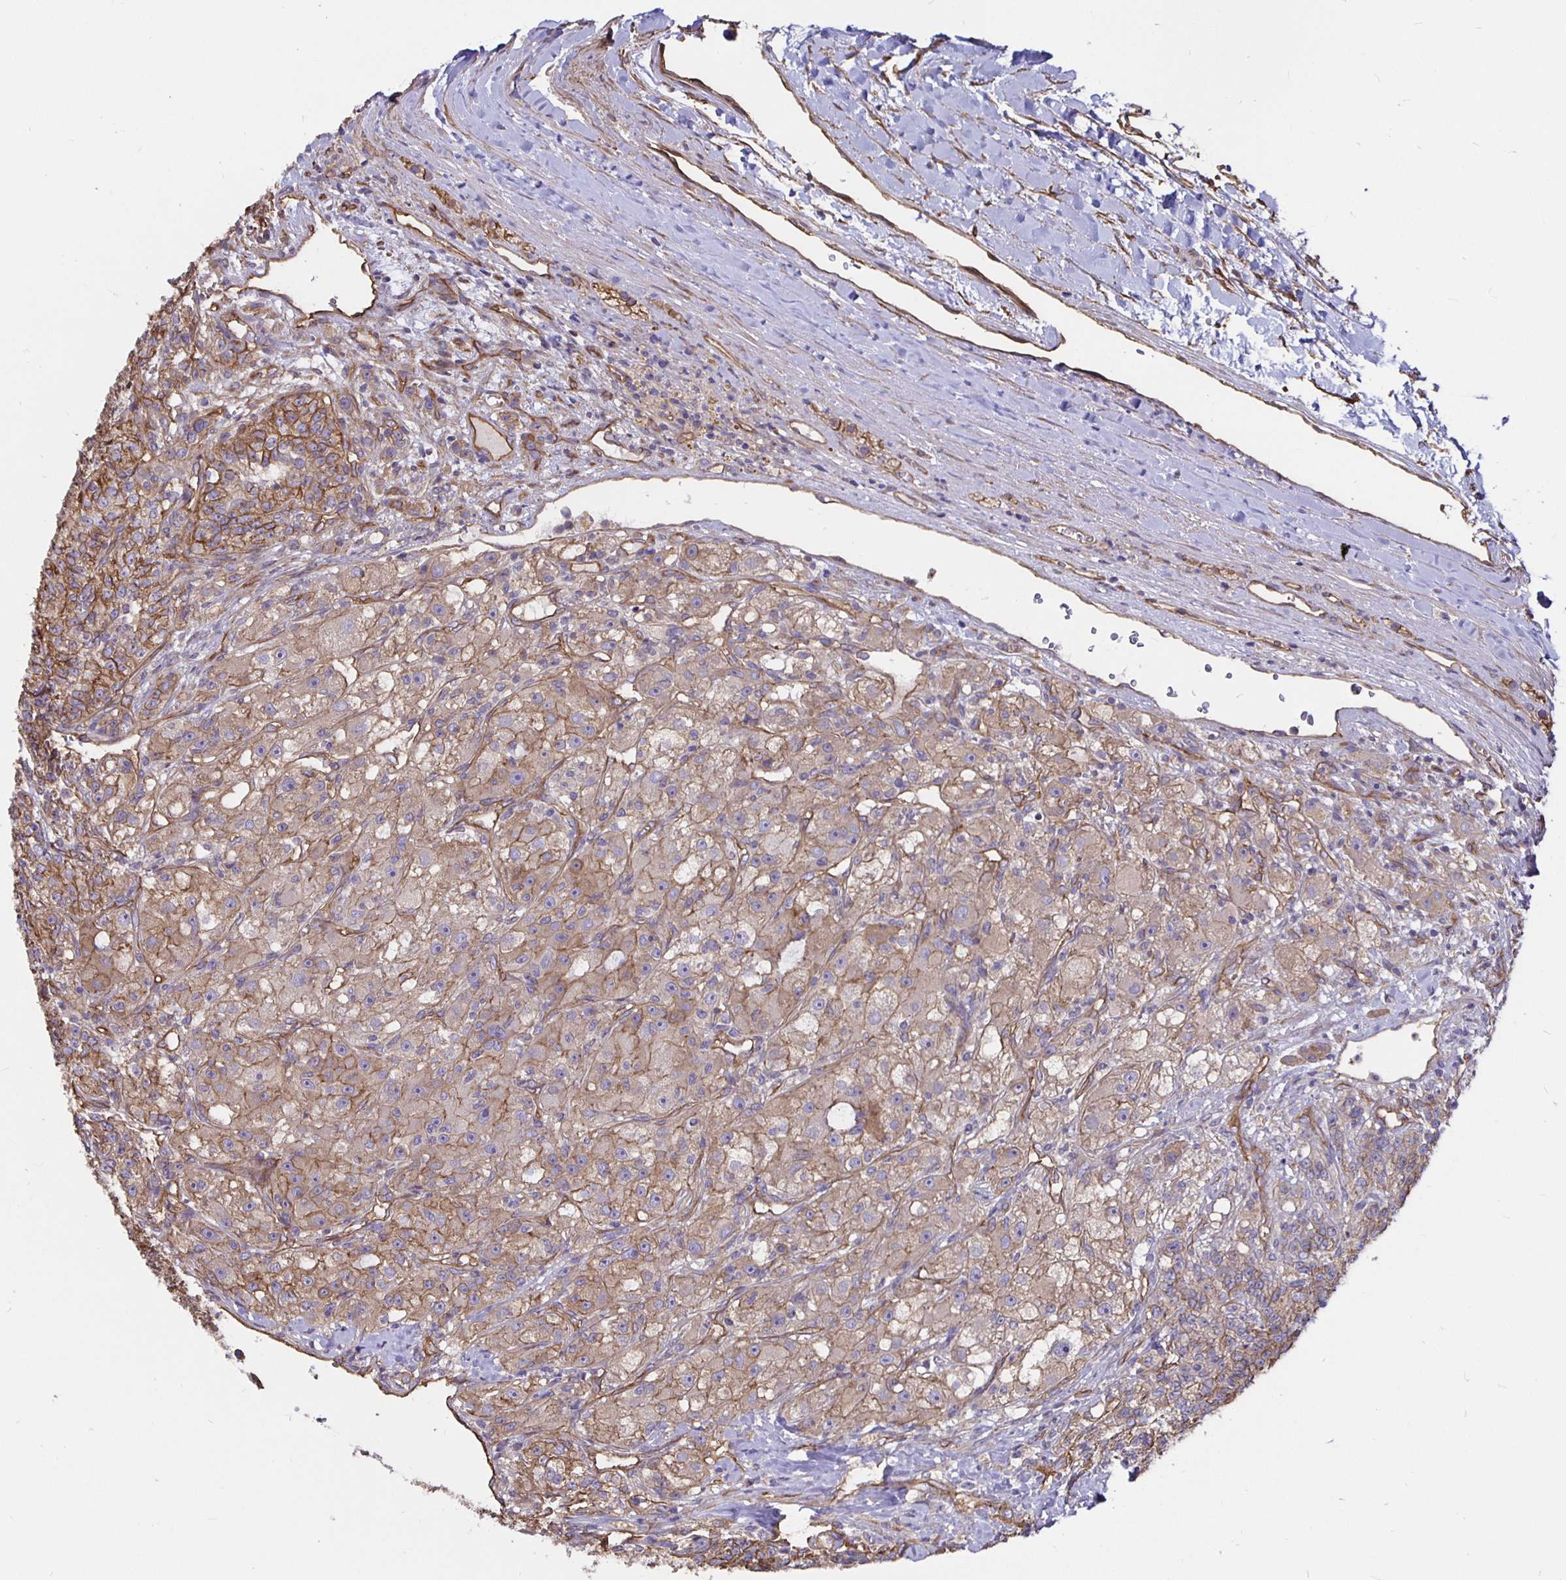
{"staining": {"intensity": "moderate", "quantity": "25%-75%", "location": "cytoplasmic/membranous"}, "tissue": "renal cancer", "cell_type": "Tumor cells", "image_type": "cancer", "snomed": [{"axis": "morphology", "description": "Adenocarcinoma, NOS"}, {"axis": "topography", "description": "Kidney"}], "caption": "A brown stain highlights moderate cytoplasmic/membranous staining of a protein in human adenocarcinoma (renal) tumor cells. (DAB = brown stain, brightfield microscopy at high magnification).", "gene": "ARHGEF39", "patient": {"sex": "female", "age": 63}}